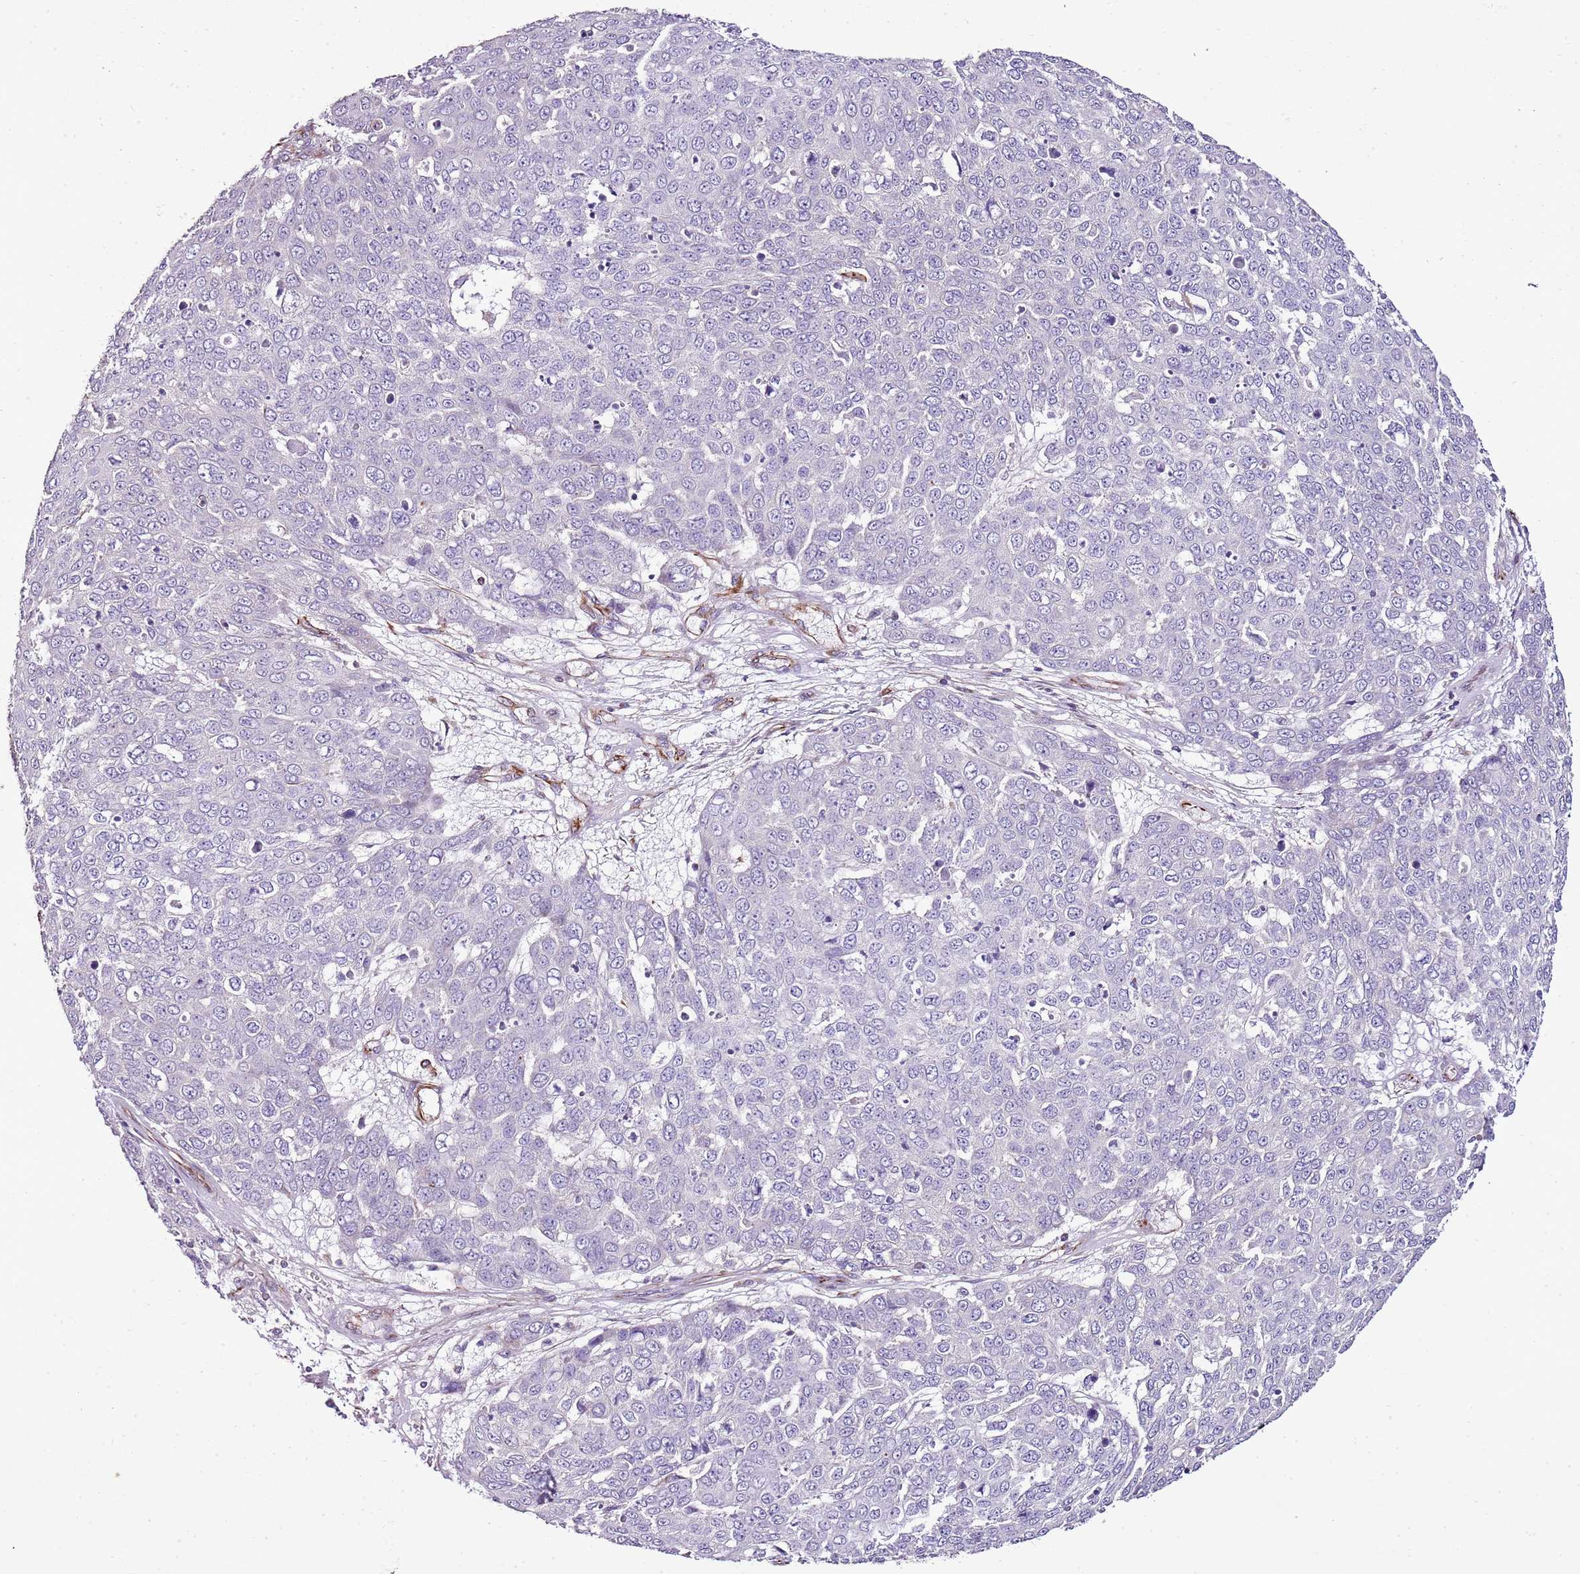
{"staining": {"intensity": "negative", "quantity": "none", "location": "none"}, "tissue": "skin cancer", "cell_type": "Tumor cells", "image_type": "cancer", "snomed": [{"axis": "morphology", "description": "Squamous cell carcinoma, NOS"}, {"axis": "topography", "description": "Skin"}], "caption": "Histopathology image shows no significant protein positivity in tumor cells of skin cancer (squamous cell carcinoma).", "gene": "ZNF786", "patient": {"sex": "male", "age": 71}}